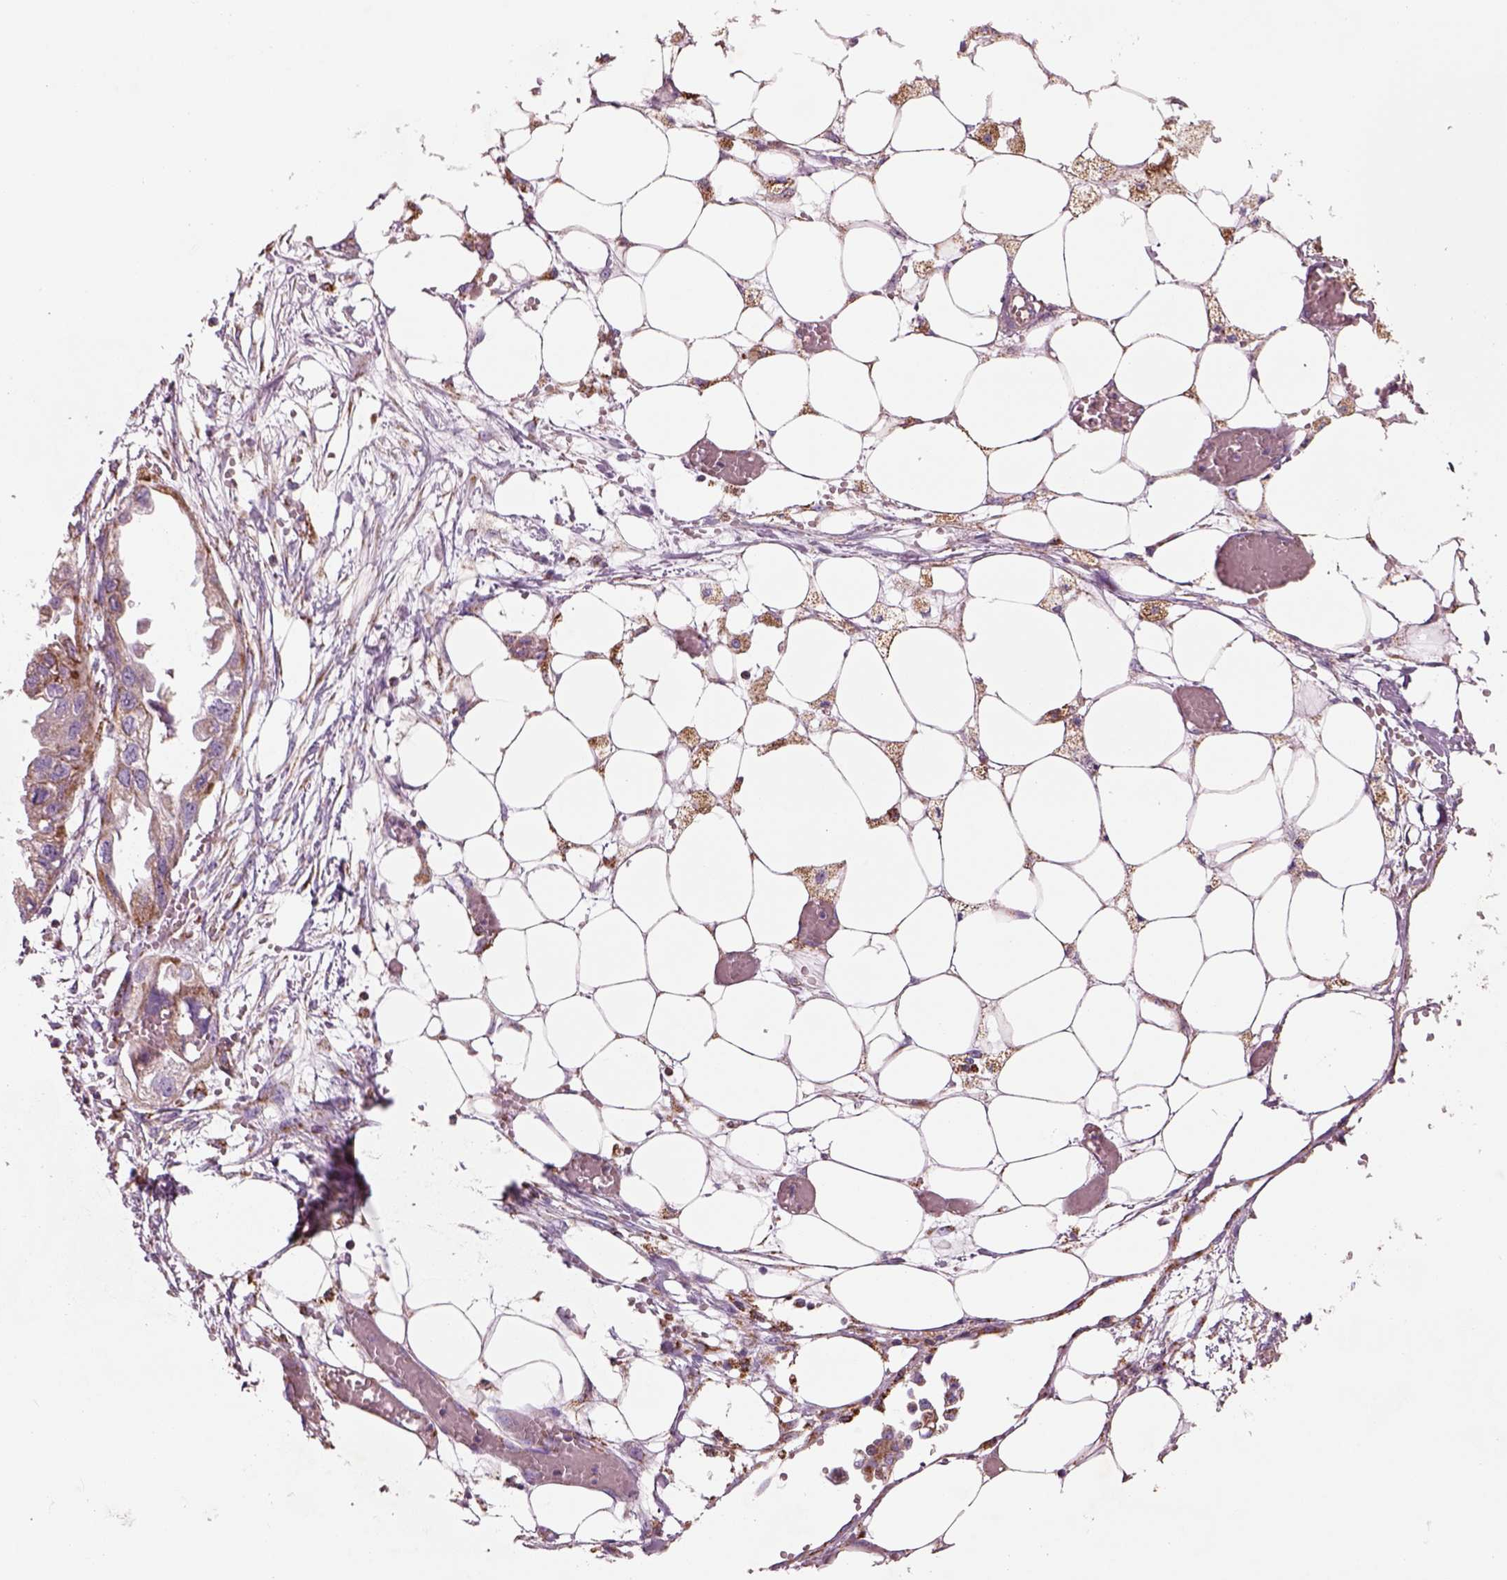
{"staining": {"intensity": "moderate", "quantity": ">75%", "location": "cytoplasmic/membranous"}, "tissue": "endometrial cancer", "cell_type": "Tumor cells", "image_type": "cancer", "snomed": [{"axis": "morphology", "description": "Adenocarcinoma, NOS"}, {"axis": "morphology", "description": "Adenocarcinoma, metastatic, NOS"}, {"axis": "topography", "description": "Adipose tissue"}, {"axis": "topography", "description": "Endometrium"}], "caption": "This micrograph demonstrates endometrial cancer (metastatic adenocarcinoma) stained with immunohistochemistry to label a protein in brown. The cytoplasmic/membranous of tumor cells show moderate positivity for the protein. Nuclei are counter-stained blue.", "gene": "SLC25A24", "patient": {"sex": "female", "age": 67}}